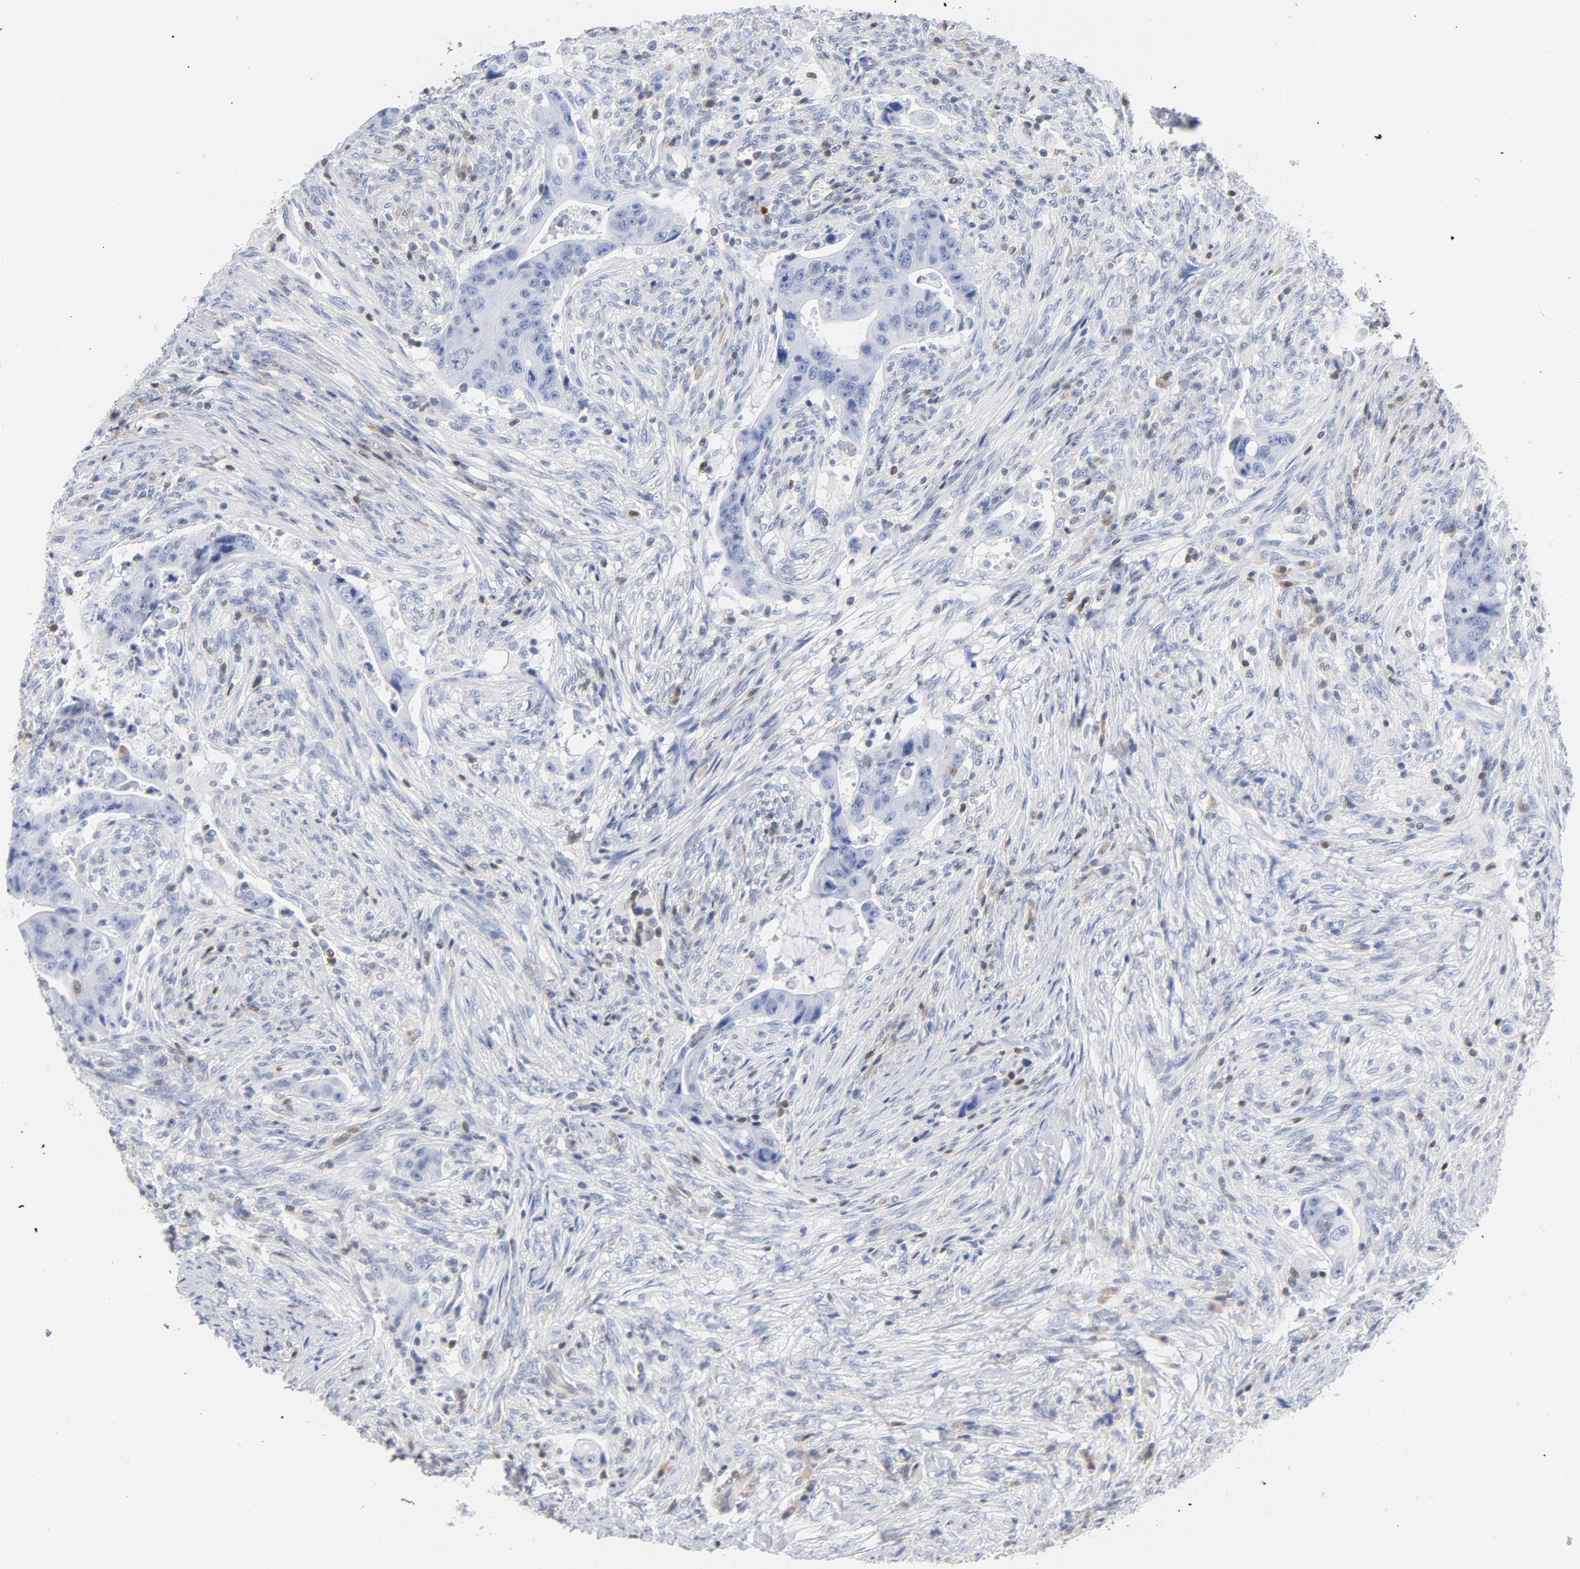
{"staining": {"intensity": "weak", "quantity": "<25%", "location": "nuclear"}, "tissue": "colorectal cancer", "cell_type": "Tumor cells", "image_type": "cancer", "snomed": [{"axis": "morphology", "description": "Adenocarcinoma, NOS"}, {"axis": "topography", "description": "Rectum"}], "caption": "This is an IHC image of human colorectal cancer. There is no expression in tumor cells.", "gene": "CDKN1B", "patient": {"sex": "female", "age": 71}}